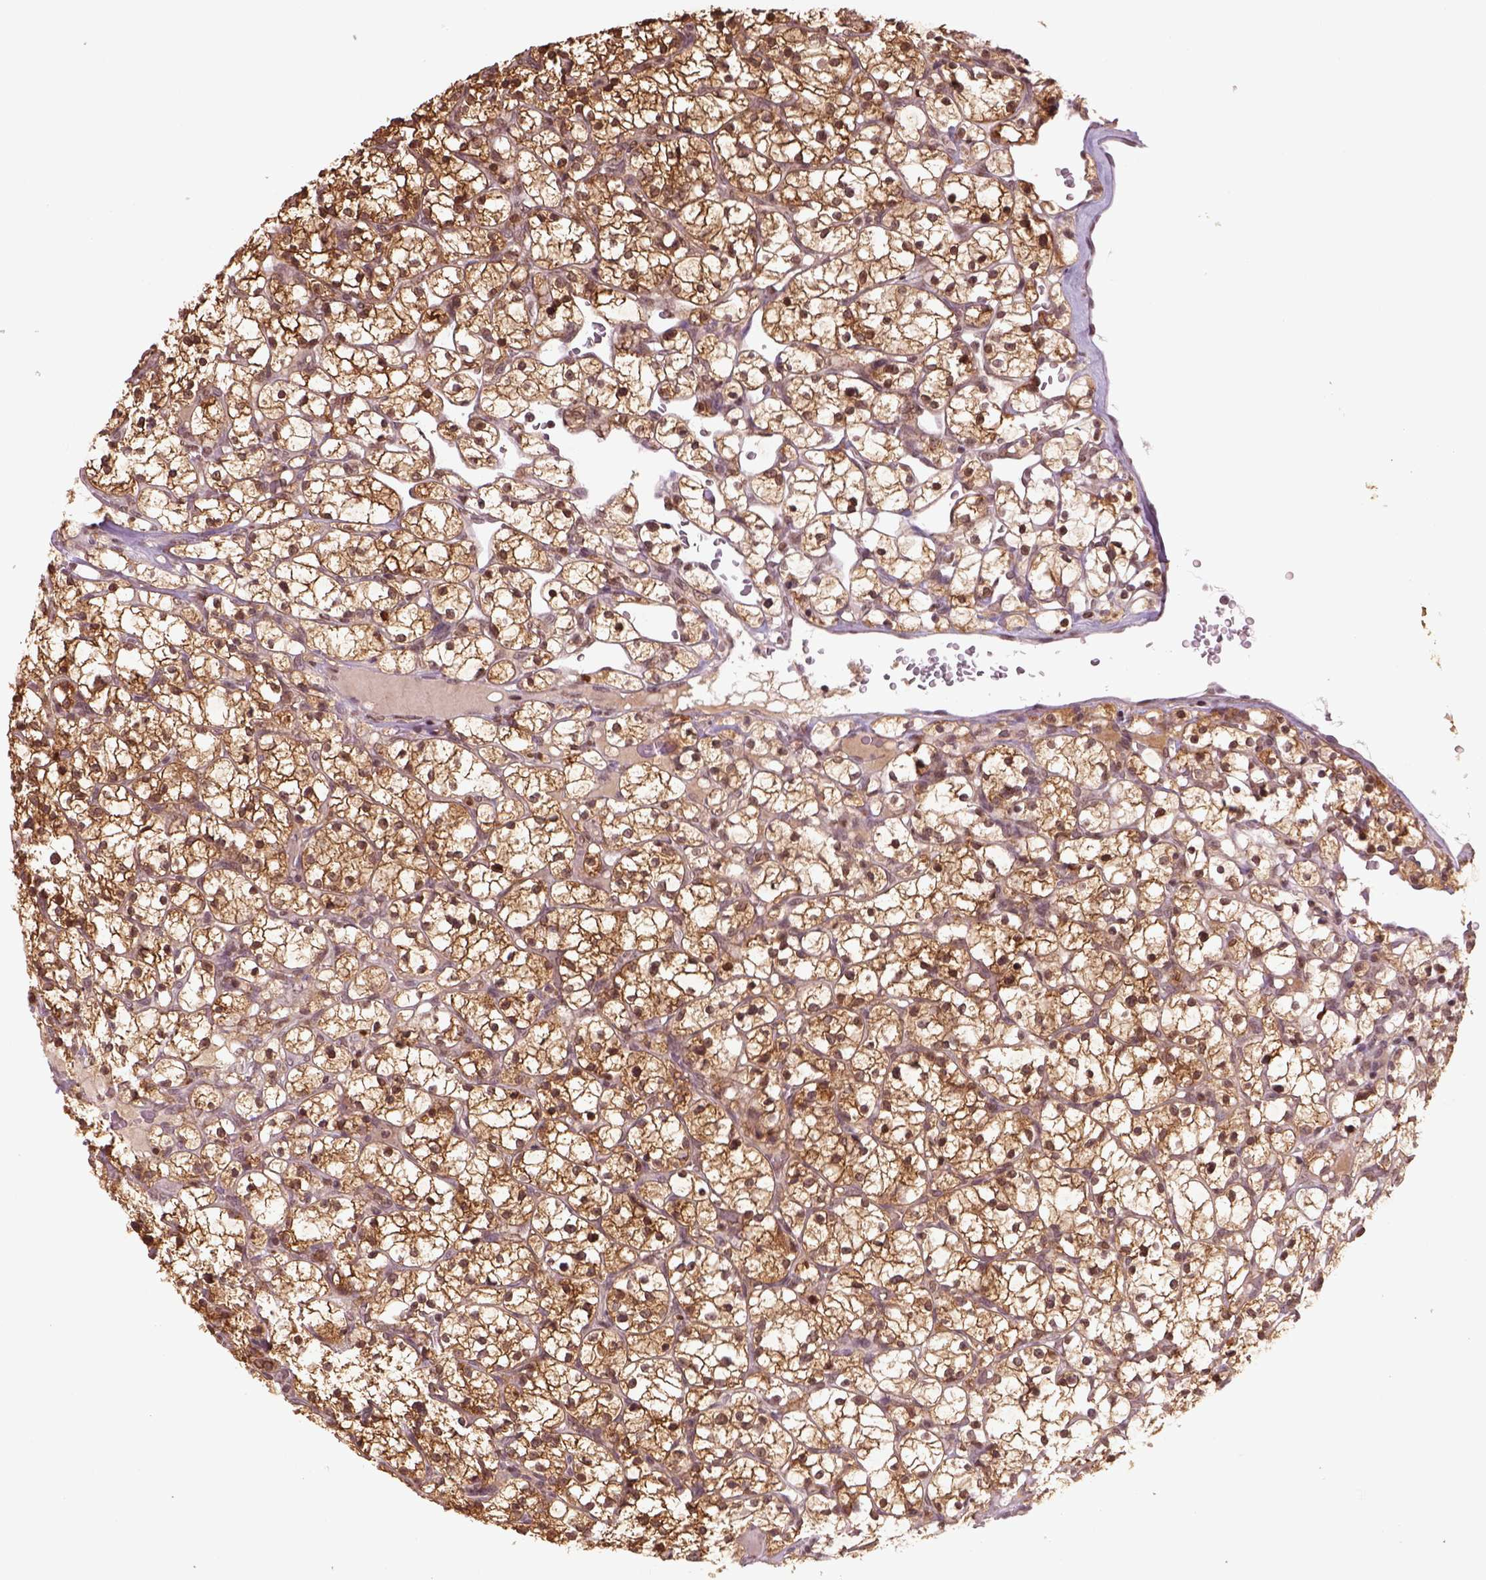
{"staining": {"intensity": "strong", "quantity": ">75%", "location": "cytoplasmic/membranous,nuclear"}, "tissue": "renal cancer", "cell_type": "Tumor cells", "image_type": "cancer", "snomed": [{"axis": "morphology", "description": "Adenocarcinoma, NOS"}, {"axis": "topography", "description": "Kidney"}], "caption": "Strong cytoplasmic/membranous and nuclear protein positivity is seen in about >75% of tumor cells in renal adenocarcinoma.", "gene": "GOT1", "patient": {"sex": "female", "age": 64}}